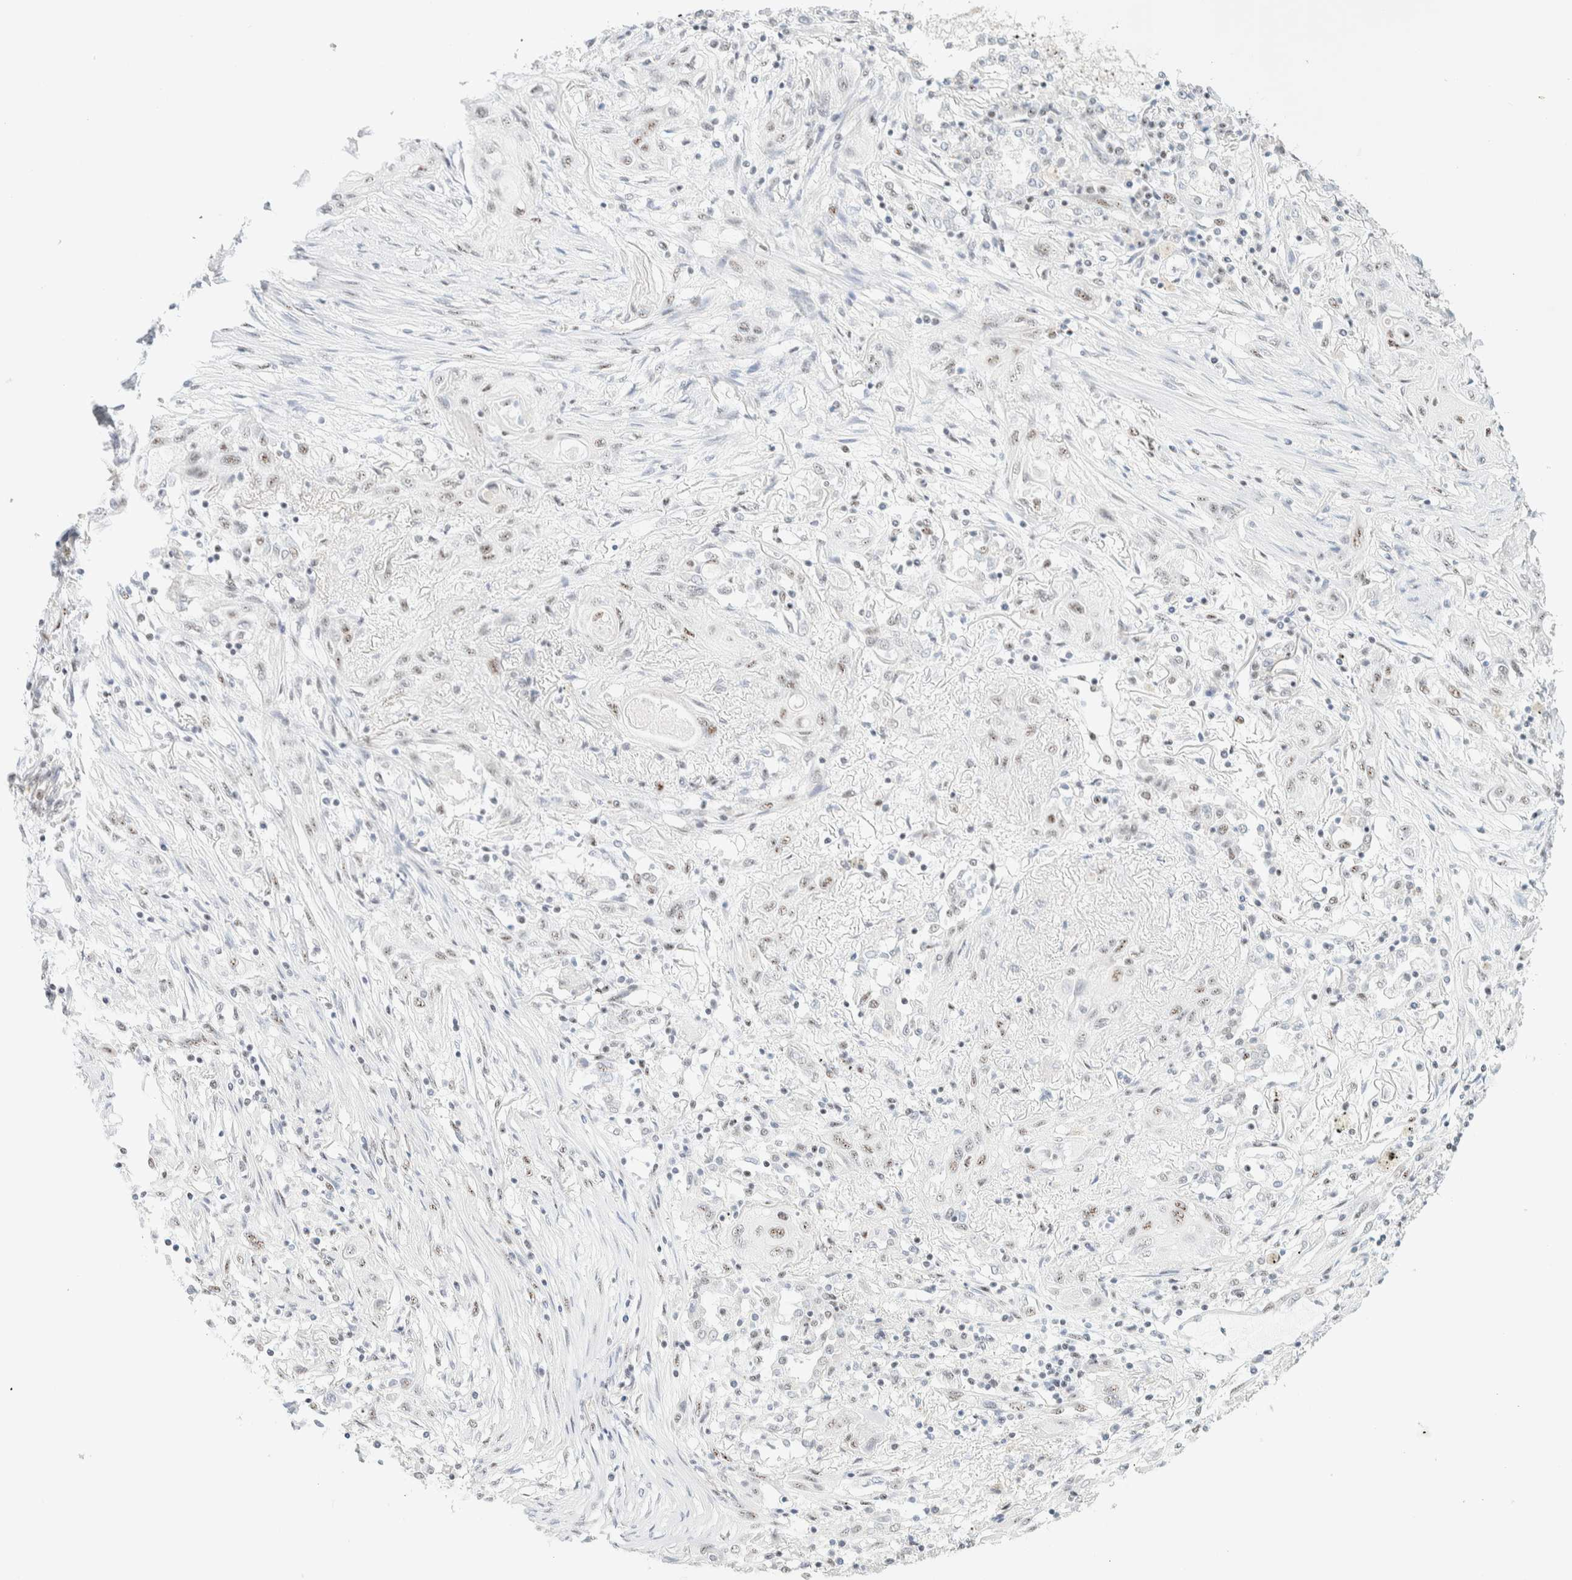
{"staining": {"intensity": "weak", "quantity": "<25%", "location": "nuclear"}, "tissue": "lung cancer", "cell_type": "Tumor cells", "image_type": "cancer", "snomed": [{"axis": "morphology", "description": "Squamous cell carcinoma, NOS"}, {"axis": "topography", "description": "Lung"}], "caption": "Immunohistochemistry (IHC) image of neoplastic tissue: lung squamous cell carcinoma stained with DAB (3,3'-diaminobenzidine) shows no significant protein positivity in tumor cells.", "gene": "SON", "patient": {"sex": "female", "age": 47}}